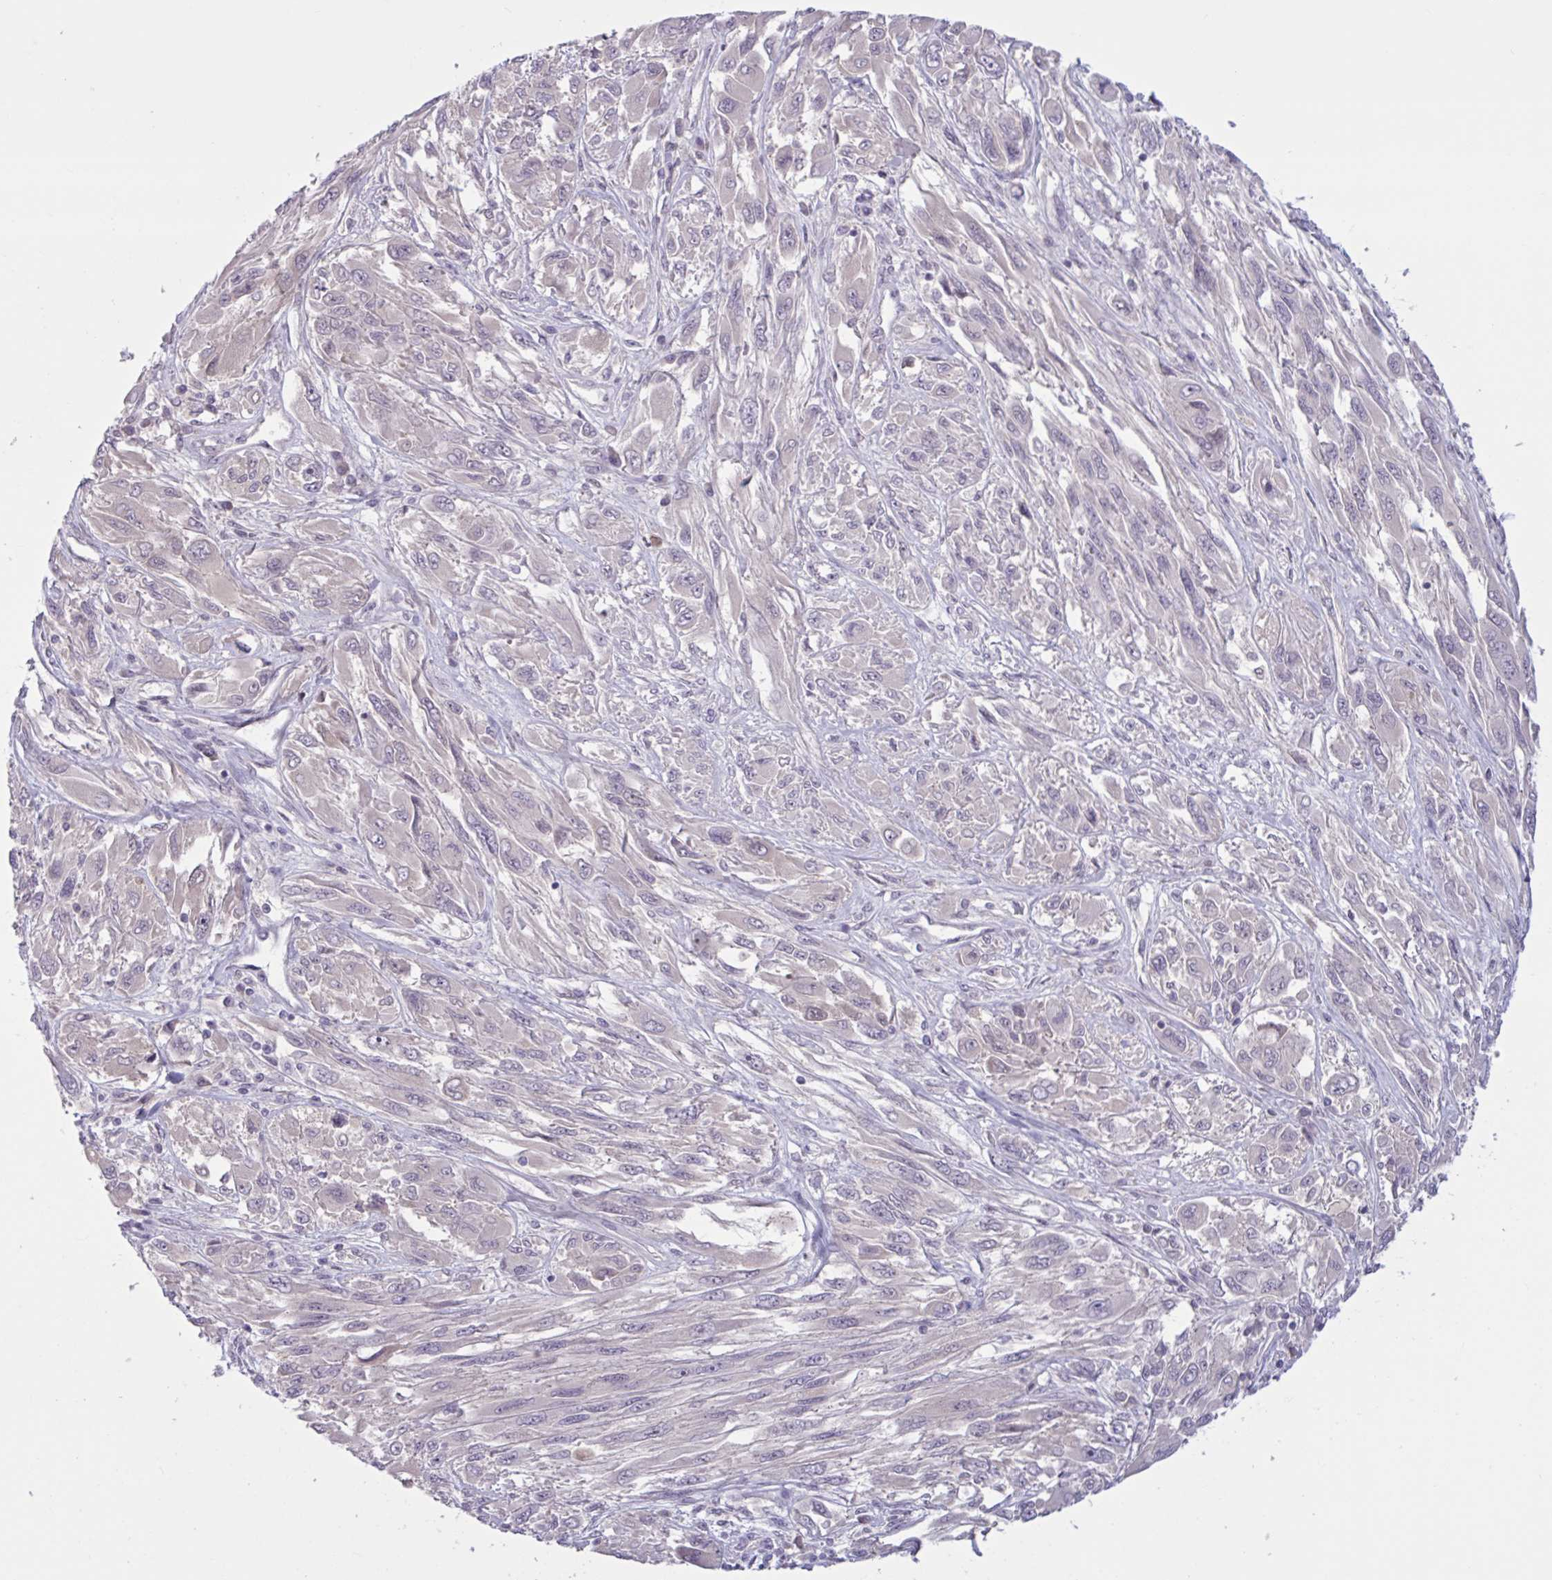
{"staining": {"intensity": "negative", "quantity": "none", "location": "none"}, "tissue": "melanoma", "cell_type": "Tumor cells", "image_type": "cancer", "snomed": [{"axis": "morphology", "description": "Malignant melanoma, NOS"}, {"axis": "topography", "description": "Skin"}], "caption": "Immunohistochemistry of human malignant melanoma reveals no expression in tumor cells. Brightfield microscopy of IHC stained with DAB (3,3'-diaminobenzidine) (brown) and hematoxylin (blue), captured at high magnification.", "gene": "RFPL4B", "patient": {"sex": "female", "age": 91}}